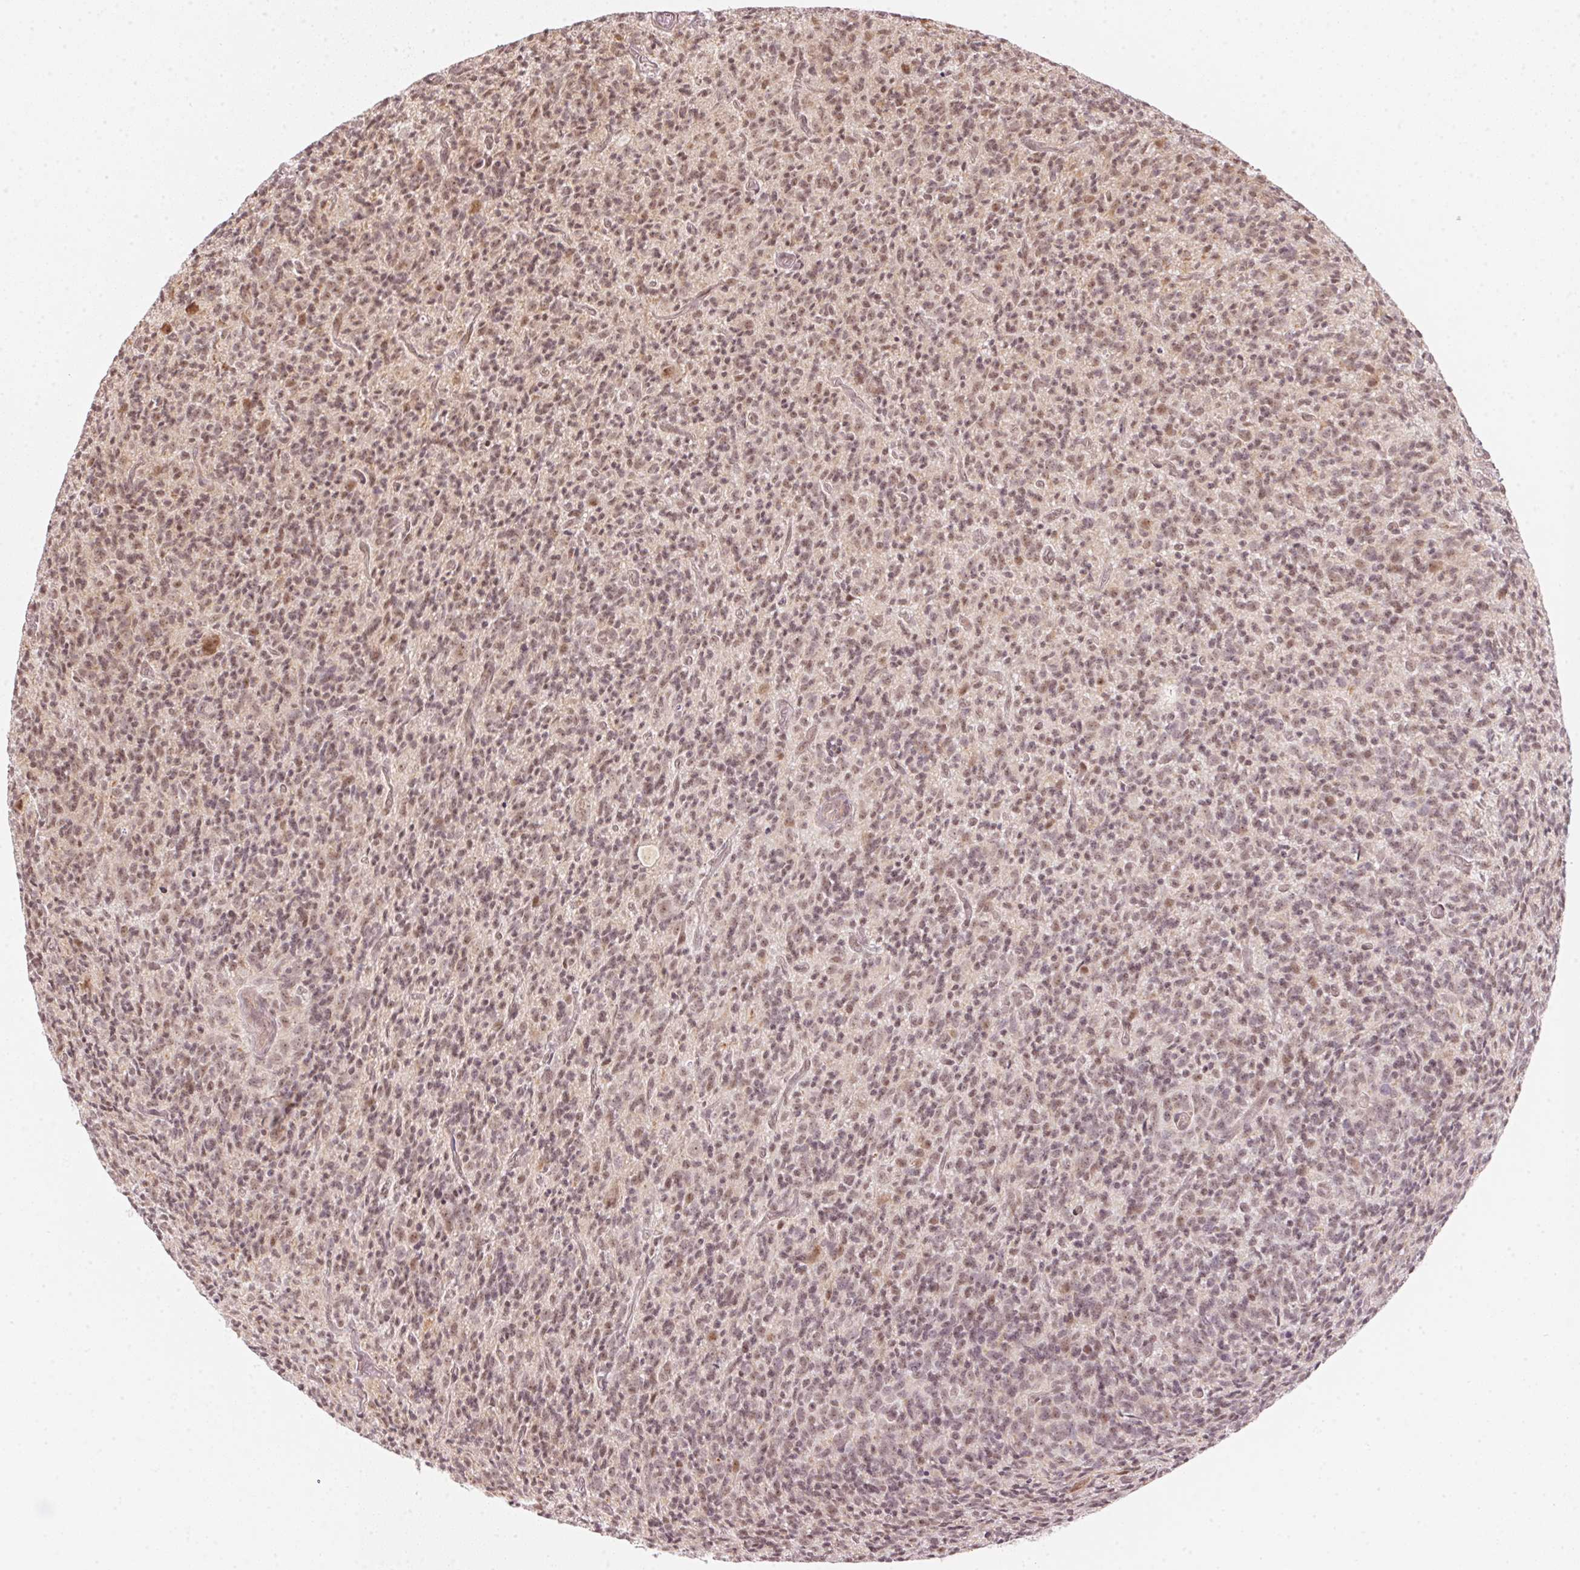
{"staining": {"intensity": "moderate", "quantity": ">75%", "location": "nuclear"}, "tissue": "glioma", "cell_type": "Tumor cells", "image_type": "cancer", "snomed": [{"axis": "morphology", "description": "Glioma, malignant, High grade"}, {"axis": "topography", "description": "Brain"}], "caption": "Human glioma stained with a protein marker exhibits moderate staining in tumor cells.", "gene": "KAT6A", "patient": {"sex": "male", "age": 76}}